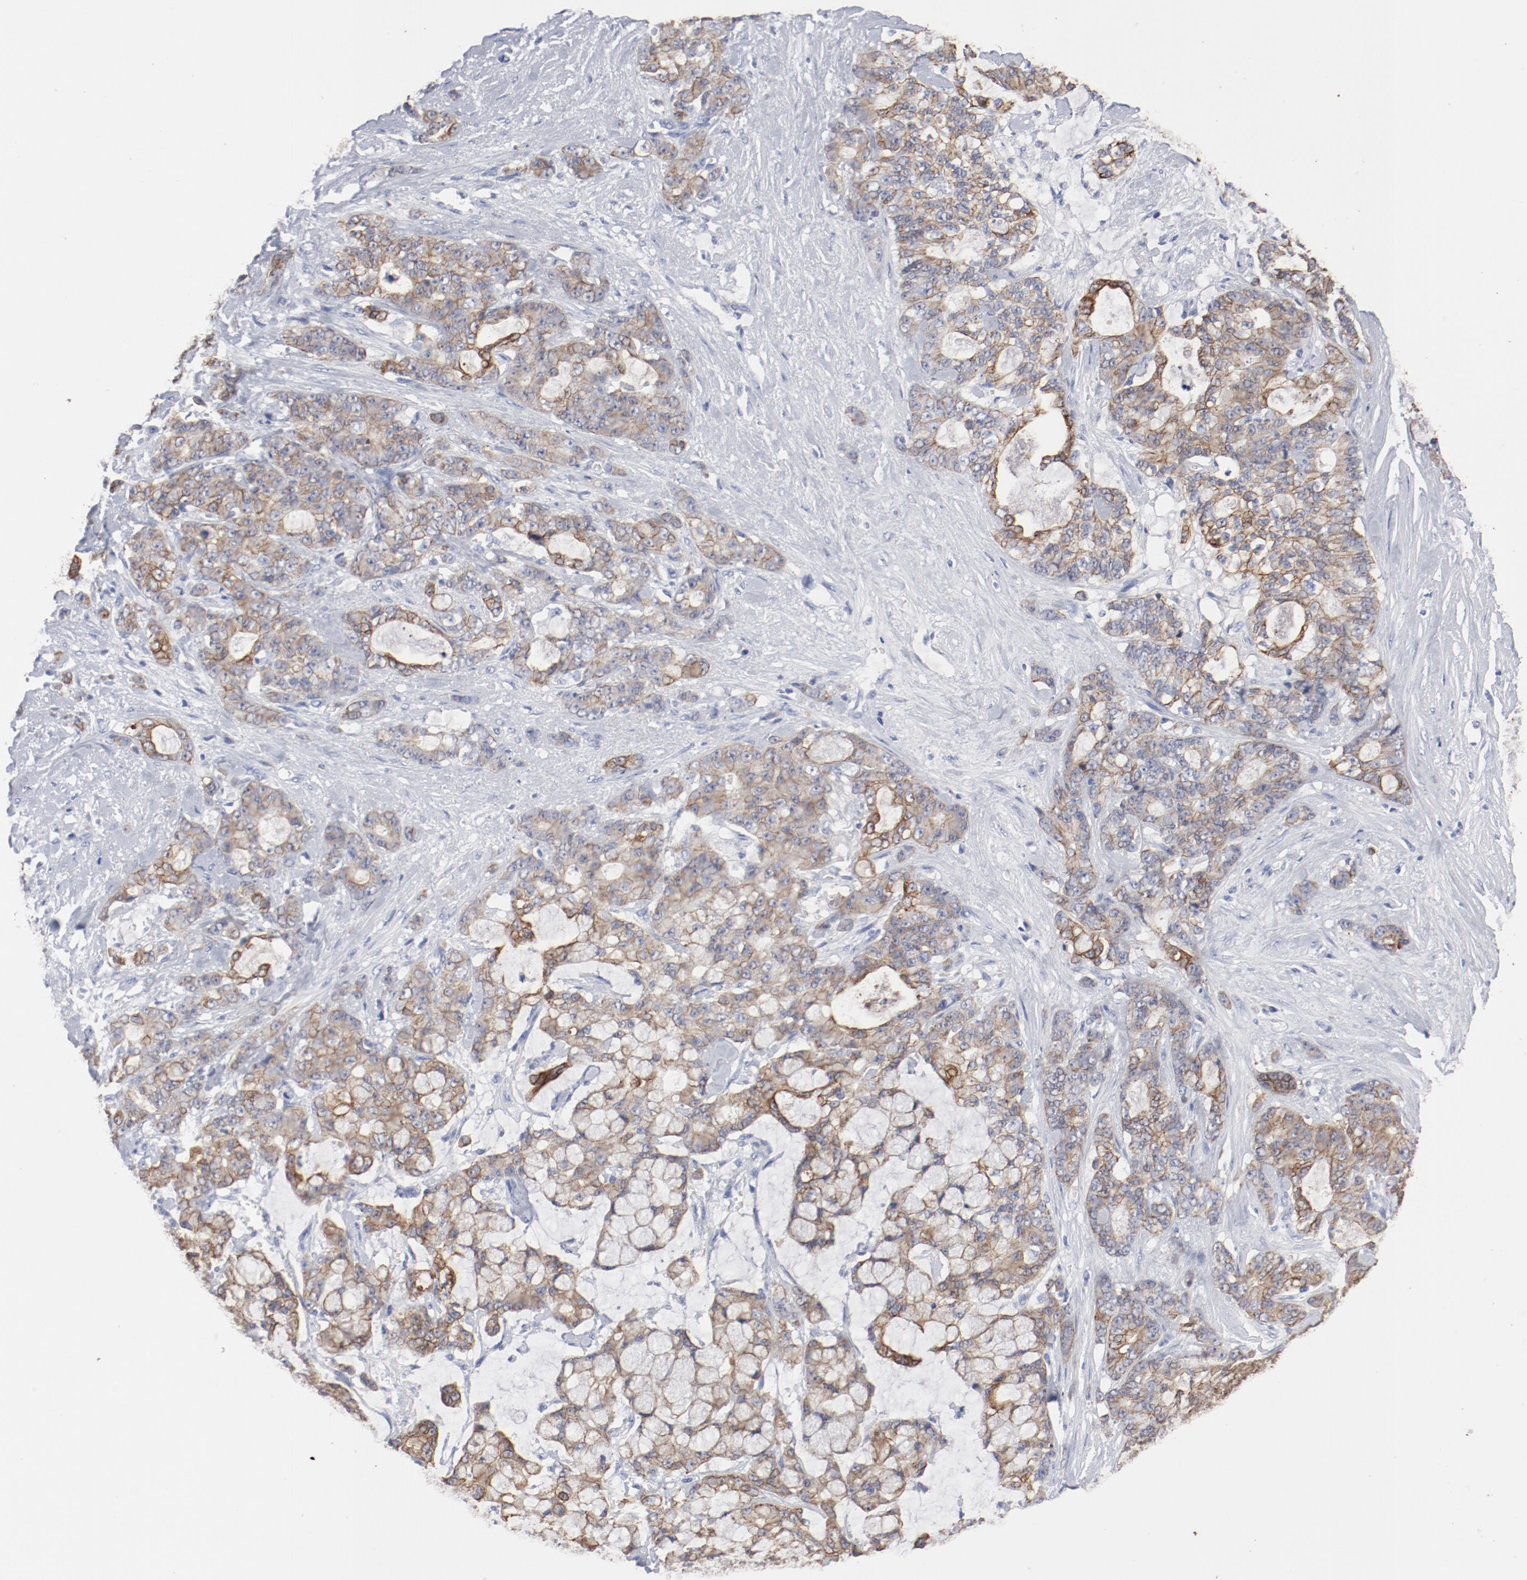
{"staining": {"intensity": "moderate", "quantity": ">75%", "location": "cytoplasmic/membranous"}, "tissue": "pancreatic cancer", "cell_type": "Tumor cells", "image_type": "cancer", "snomed": [{"axis": "morphology", "description": "Adenocarcinoma, NOS"}, {"axis": "topography", "description": "Pancreas"}], "caption": "Protein expression analysis of human adenocarcinoma (pancreatic) reveals moderate cytoplasmic/membranous positivity in approximately >75% of tumor cells. The protein is shown in brown color, while the nuclei are stained blue.", "gene": "TSPAN6", "patient": {"sex": "female", "age": 73}}